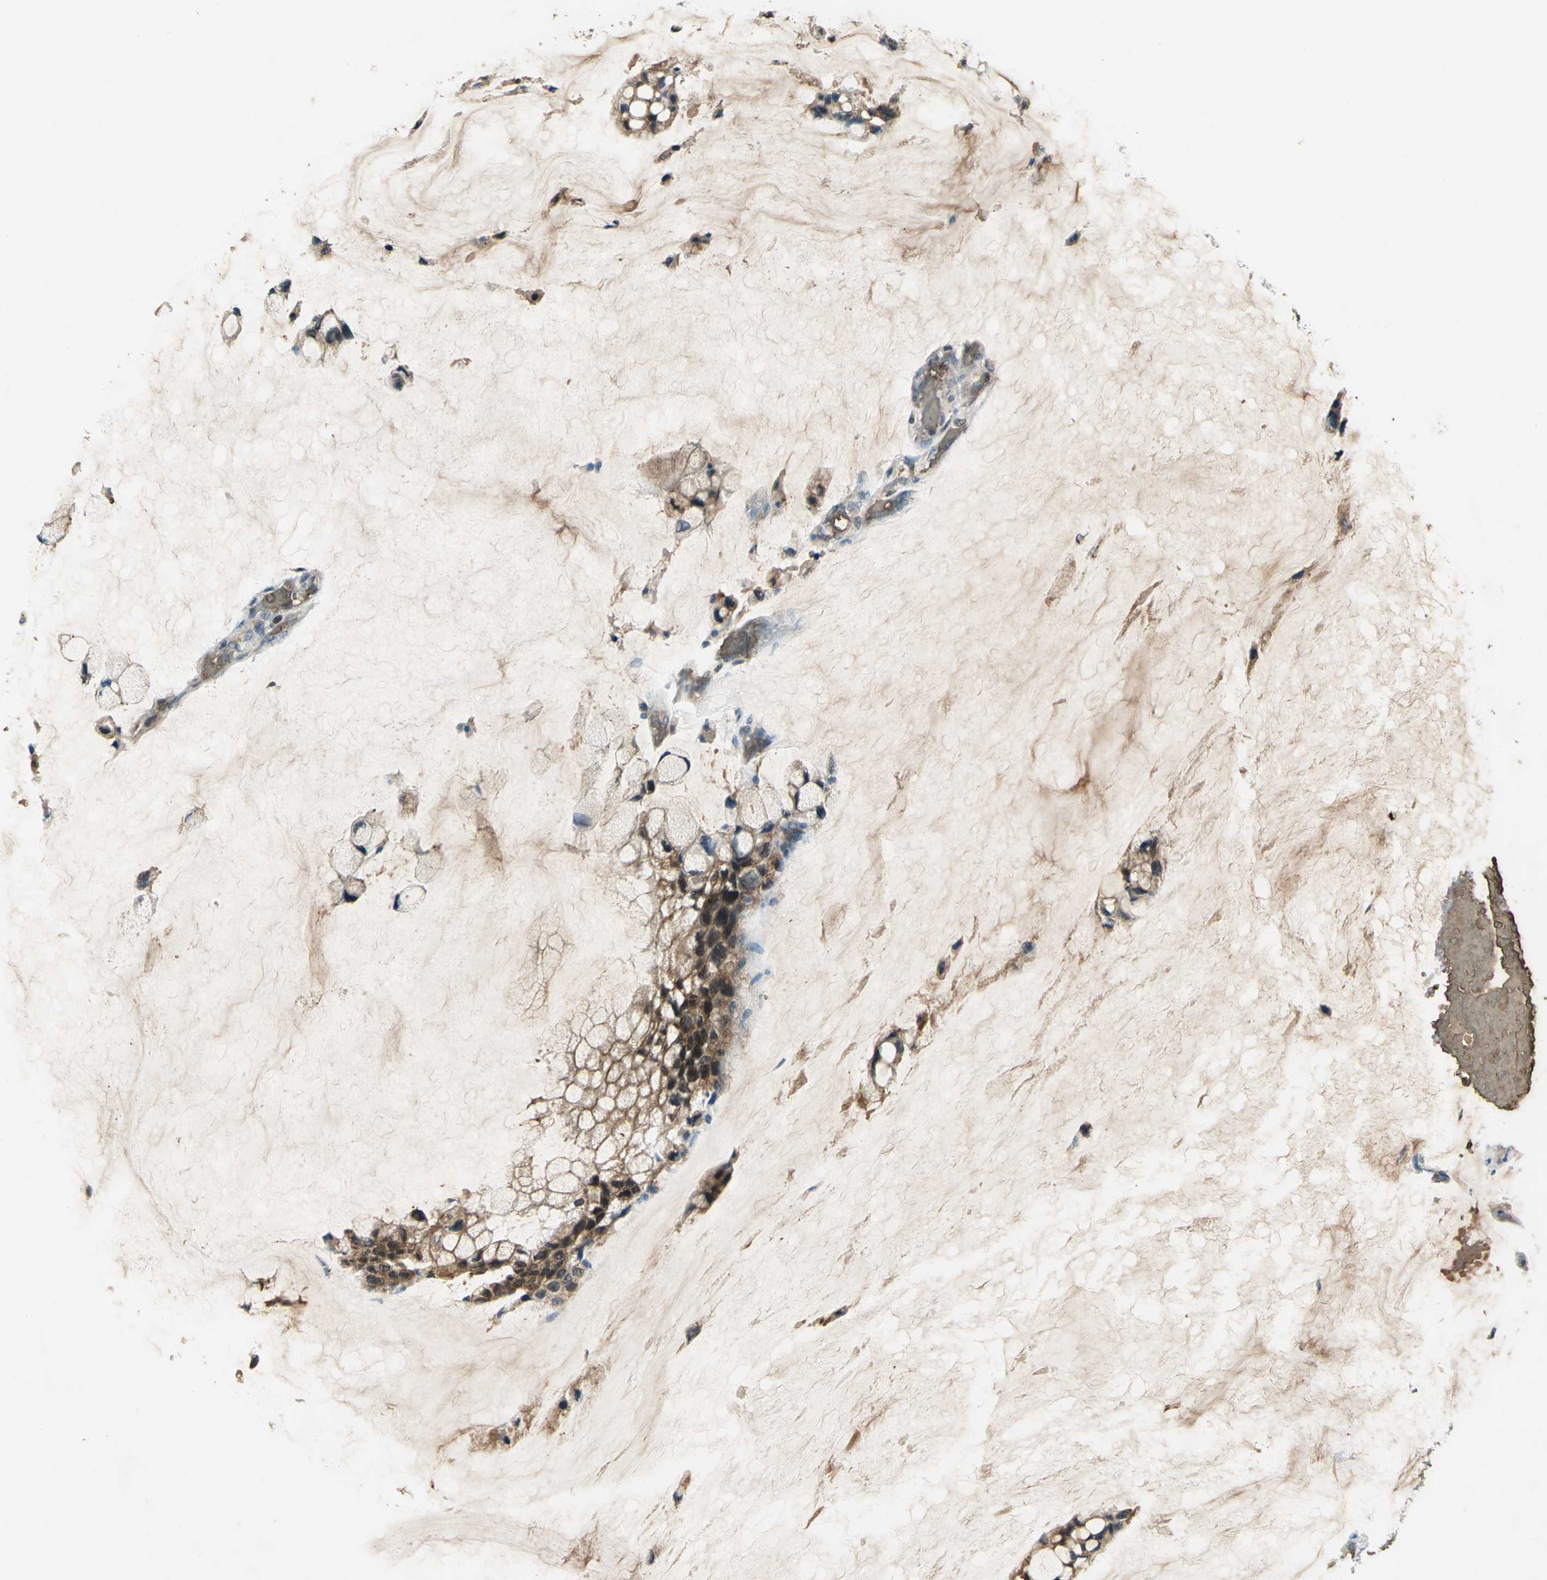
{"staining": {"intensity": "strong", "quantity": ">75%", "location": "cytoplasmic/membranous,nuclear"}, "tissue": "ovarian cancer", "cell_type": "Tumor cells", "image_type": "cancer", "snomed": [{"axis": "morphology", "description": "Cystadenocarcinoma, mucinous, NOS"}, {"axis": "topography", "description": "Ovary"}], "caption": "Strong cytoplasmic/membranous and nuclear staining for a protein is appreciated in approximately >75% of tumor cells of ovarian cancer (mucinous cystadenocarcinoma) using immunohistochemistry.", "gene": "DDAH1", "patient": {"sex": "female", "age": 39}}